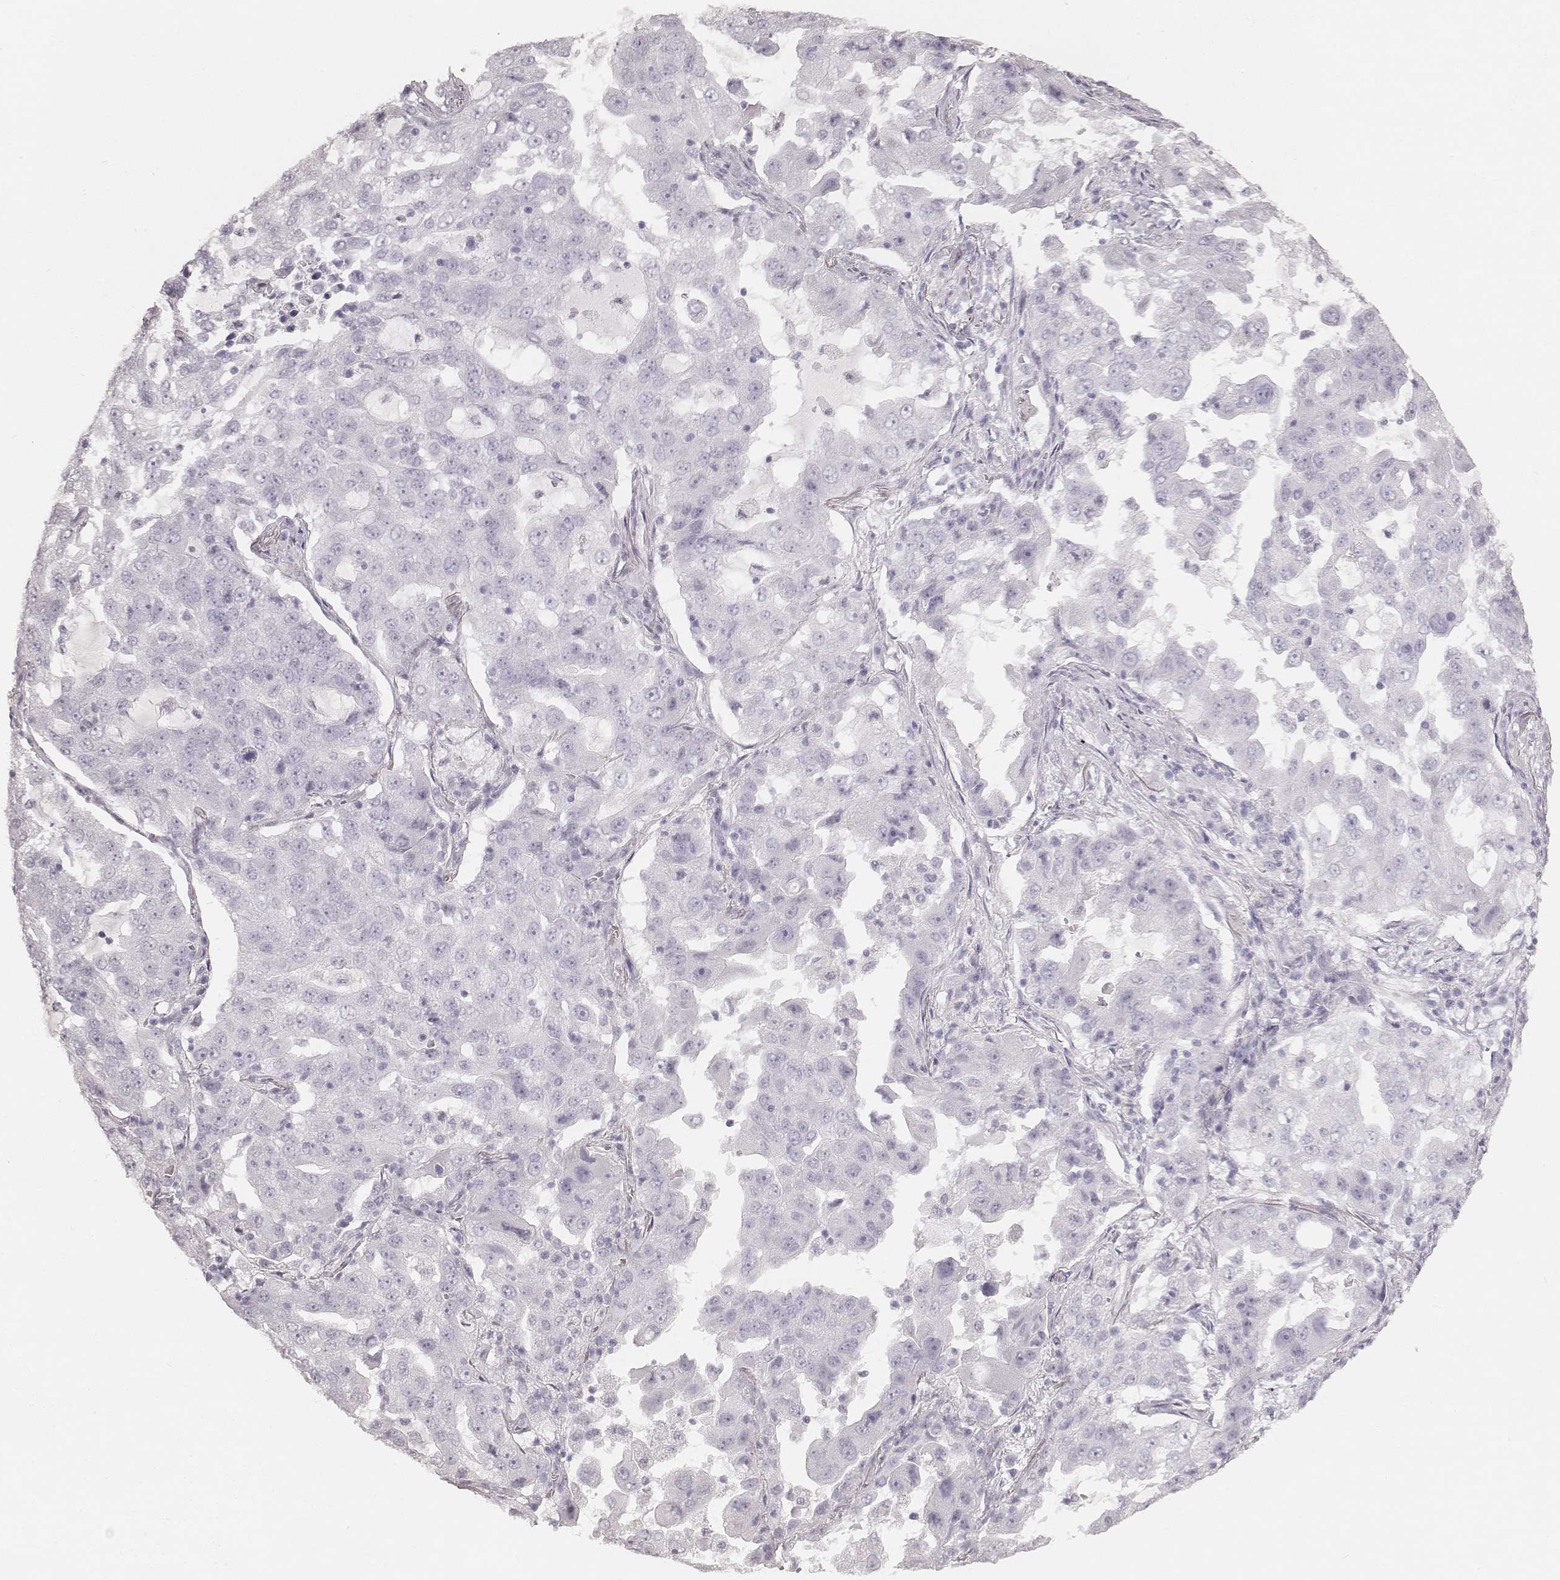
{"staining": {"intensity": "negative", "quantity": "none", "location": "none"}, "tissue": "lung cancer", "cell_type": "Tumor cells", "image_type": "cancer", "snomed": [{"axis": "morphology", "description": "Adenocarcinoma, NOS"}, {"axis": "topography", "description": "Lung"}], "caption": "This photomicrograph is of adenocarcinoma (lung) stained with immunohistochemistry to label a protein in brown with the nuclei are counter-stained blue. There is no positivity in tumor cells.", "gene": "KRT34", "patient": {"sex": "female", "age": 61}}